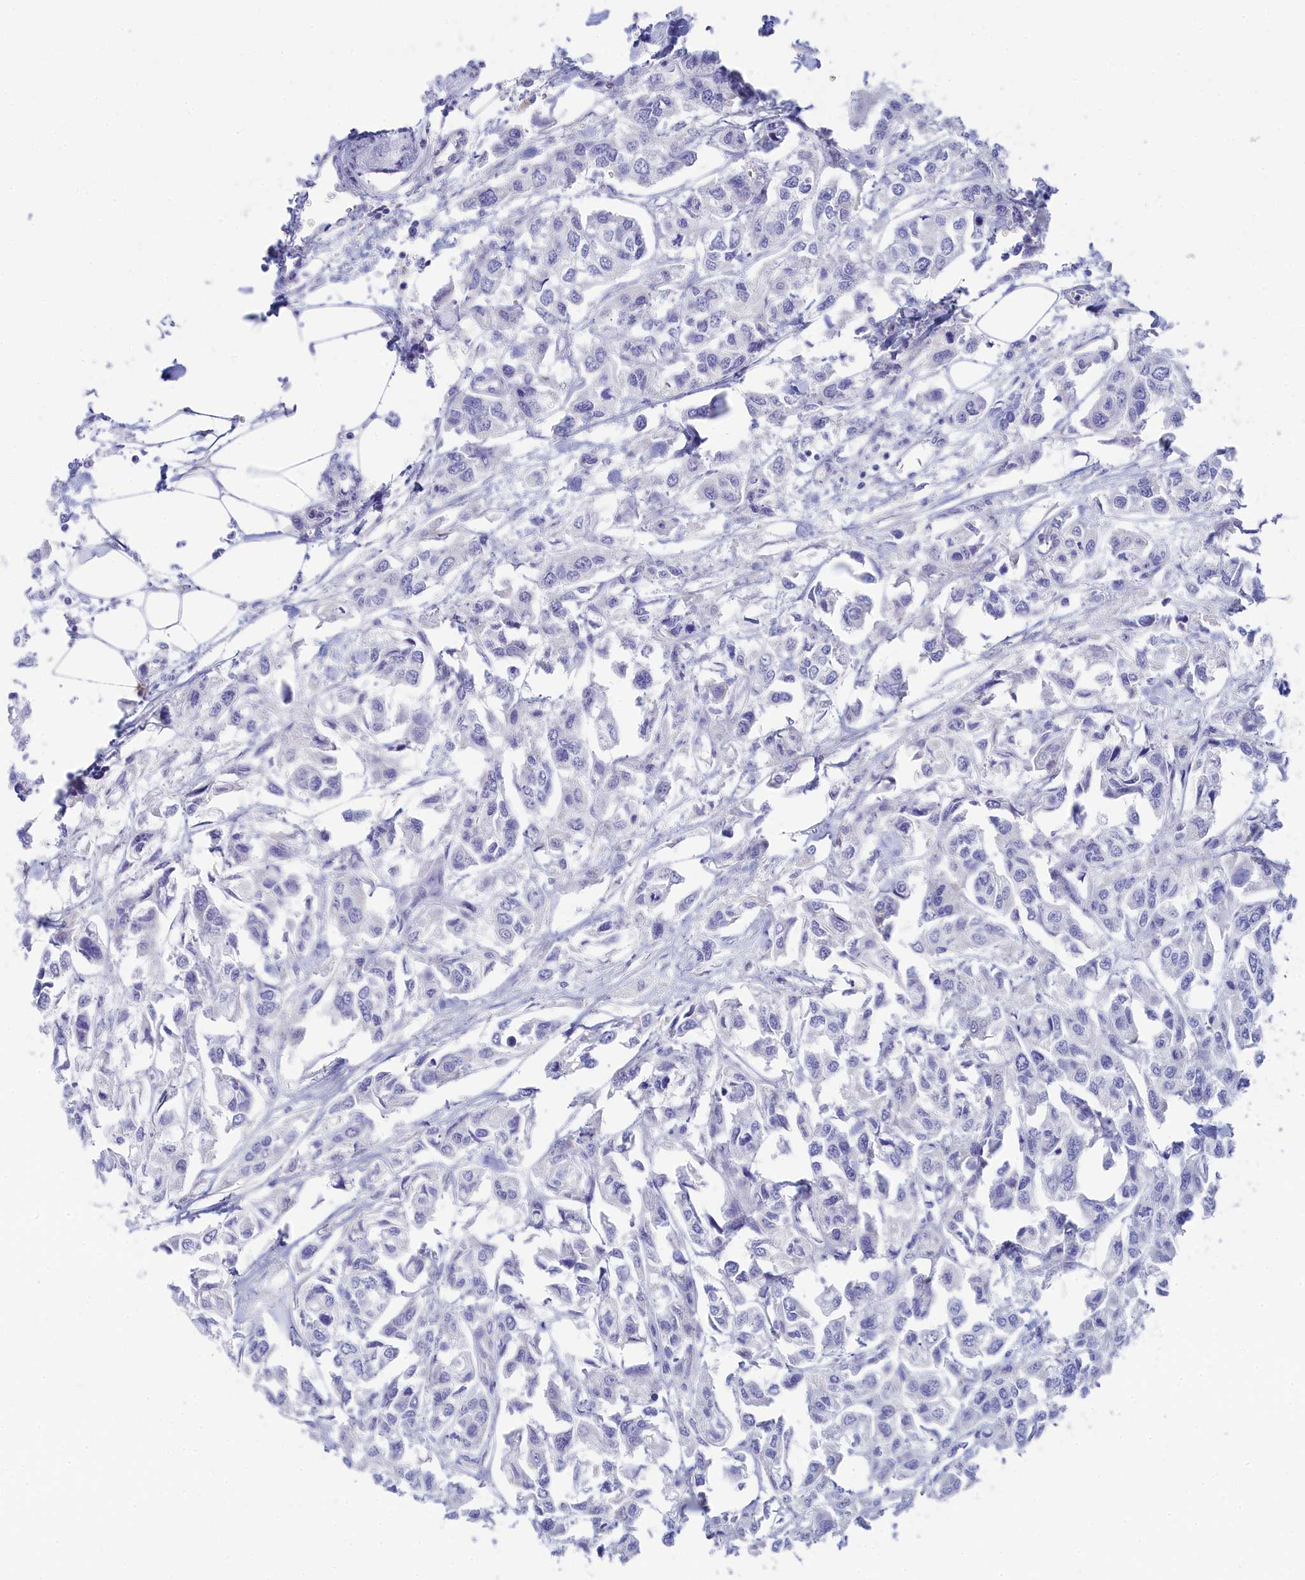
{"staining": {"intensity": "negative", "quantity": "none", "location": "none"}, "tissue": "urothelial cancer", "cell_type": "Tumor cells", "image_type": "cancer", "snomed": [{"axis": "morphology", "description": "Urothelial carcinoma, High grade"}, {"axis": "topography", "description": "Urinary bladder"}], "caption": "DAB (3,3'-diaminobenzidine) immunohistochemical staining of human urothelial carcinoma (high-grade) demonstrates no significant staining in tumor cells. (Stains: DAB (3,3'-diaminobenzidine) immunohistochemistry (IHC) with hematoxylin counter stain, Microscopy: brightfield microscopy at high magnification).", "gene": "TRIM10", "patient": {"sex": "male", "age": 67}}